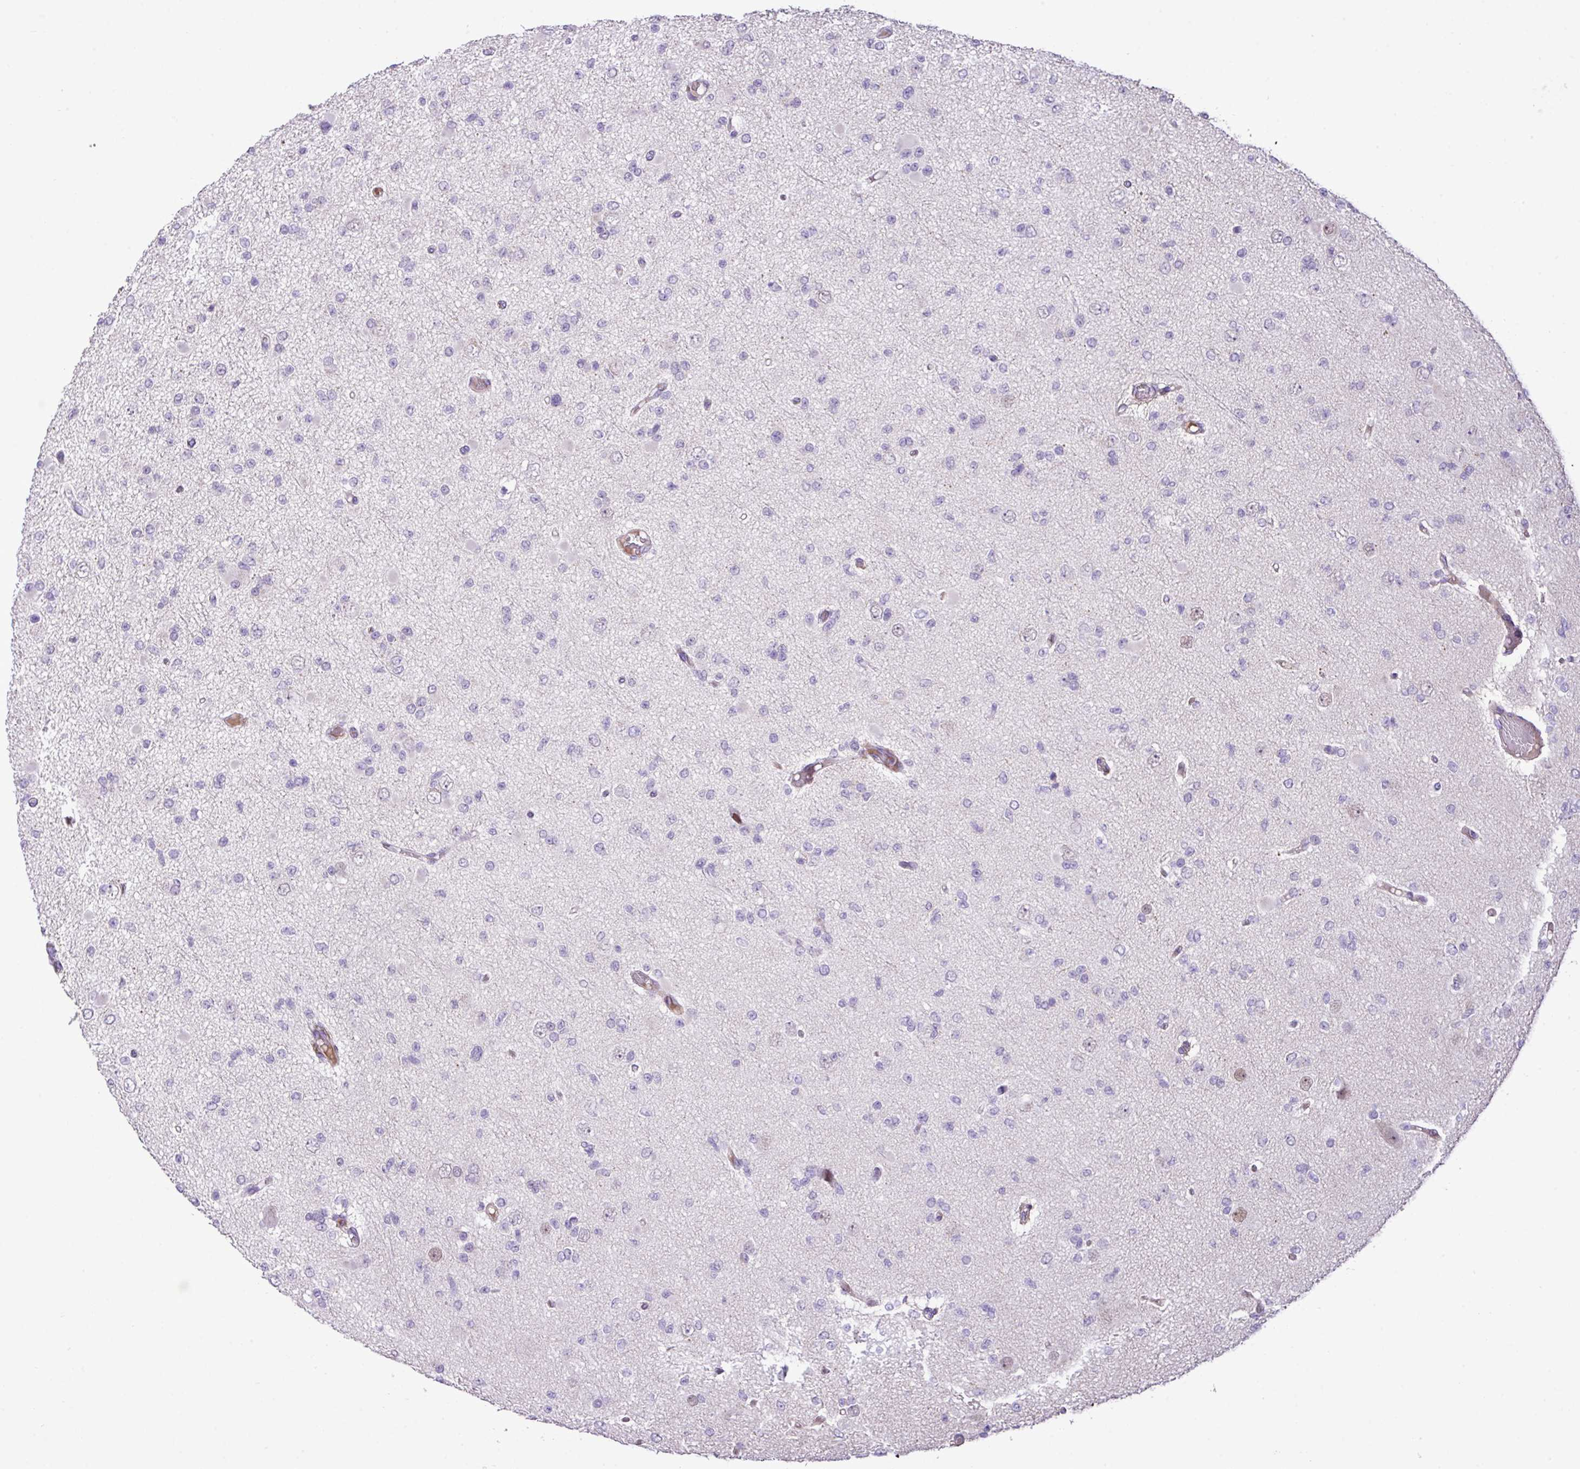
{"staining": {"intensity": "negative", "quantity": "none", "location": "none"}, "tissue": "glioma", "cell_type": "Tumor cells", "image_type": "cancer", "snomed": [{"axis": "morphology", "description": "Glioma, malignant, Low grade"}, {"axis": "topography", "description": "Brain"}], "caption": "DAB immunohistochemical staining of human glioma displays no significant expression in tumor cells.", "gene": "YLPM1", "patient": {"sex": "female", "age": 22}}